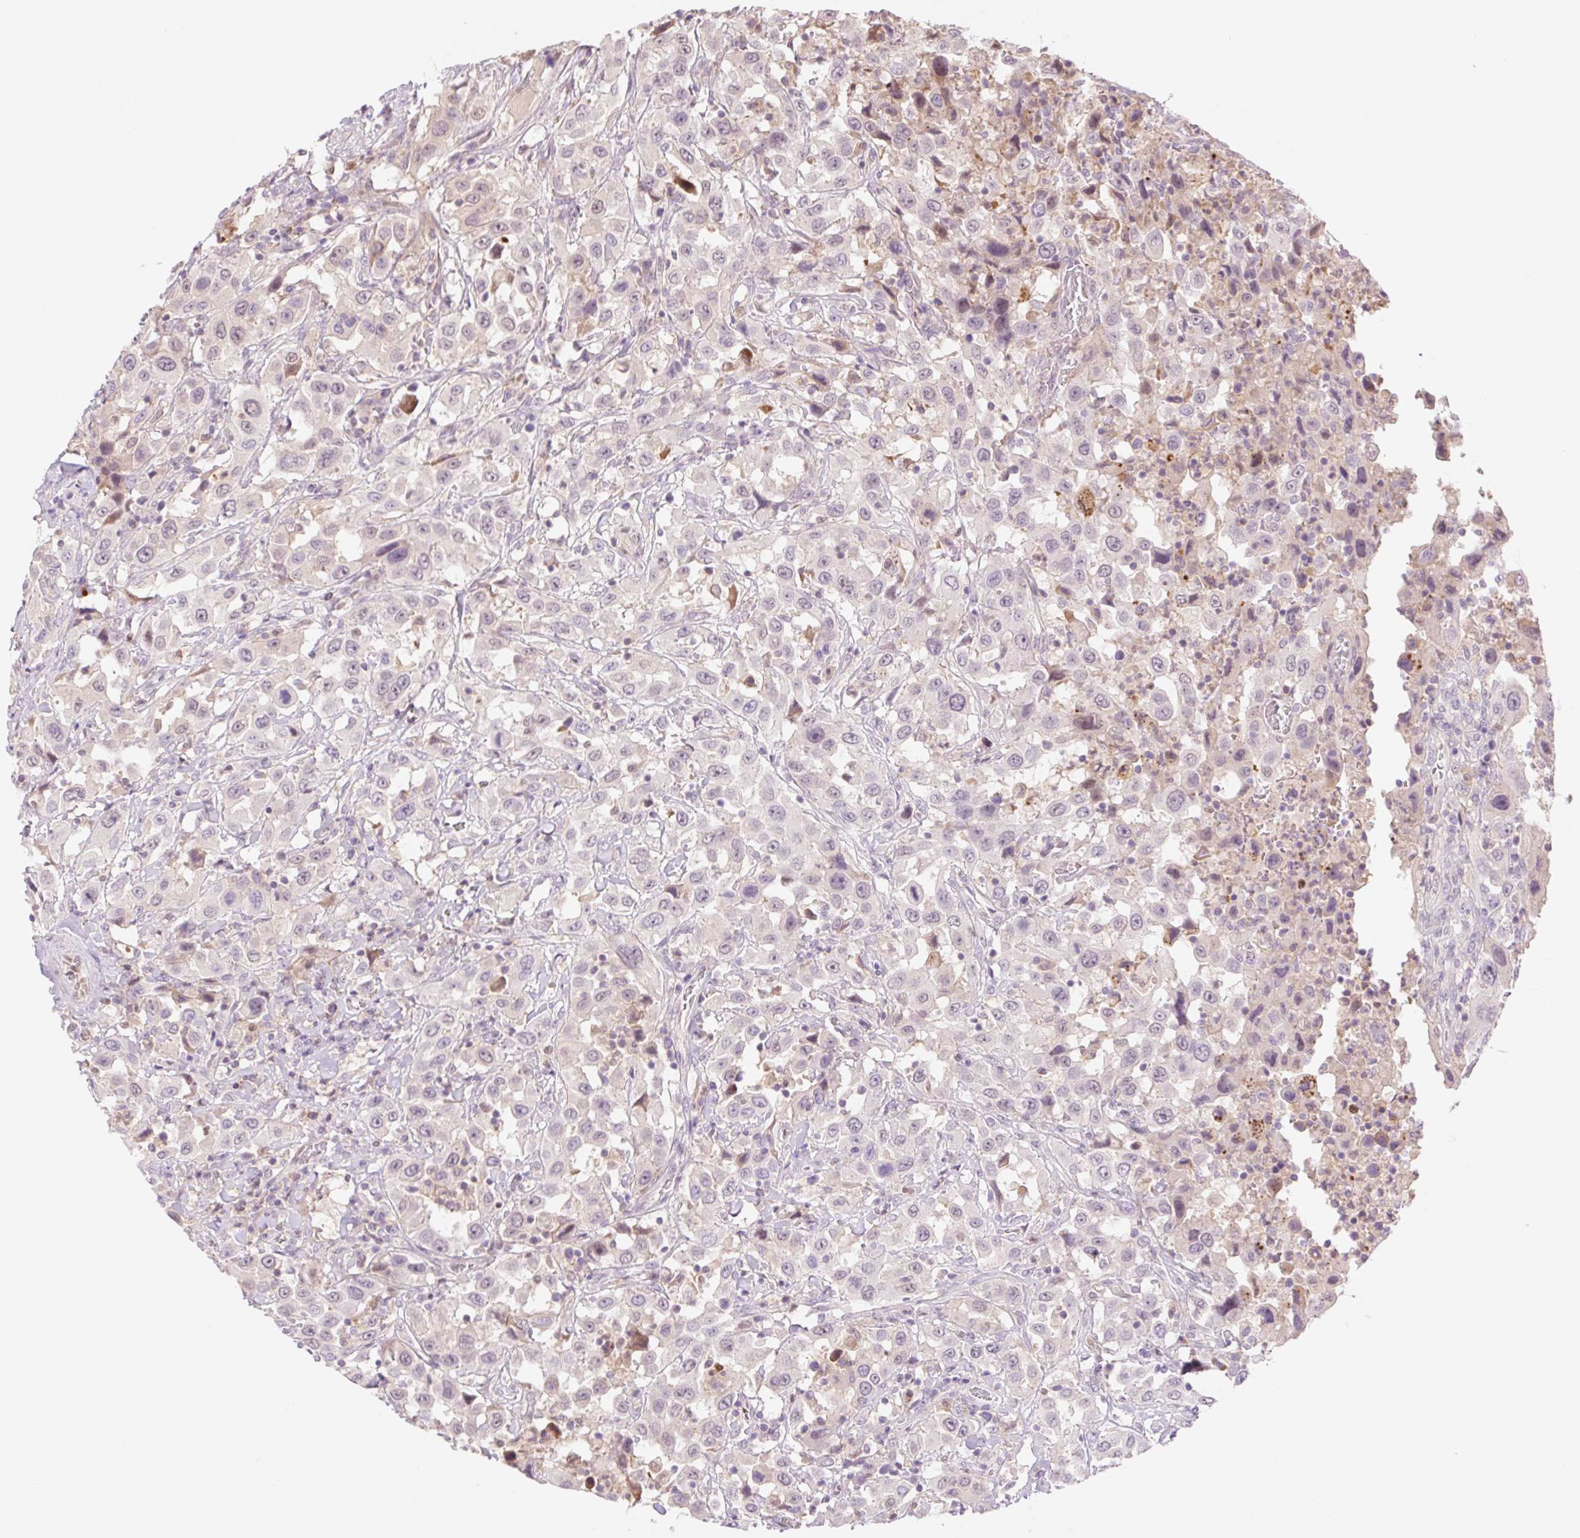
{"staining": {"intensity": "negative", "quantity": "none", "location": "none"}, "tissue": "urothelial cancer", "cell_type": "Tumor cells", "image_type": "cancer", "snomed": [{"axis": "morphology", "description": "Urothelial carcinoma, High grade"}, {"axis": "topography", "description": "Urinary bladder"}], "caption": "IHC photomicrograph of neoplastic tissue: human urothelial cancer stained with DAB (3,3'-diaminobenzidine) reveals no significant protein expression in tumor cells.", "gene": "HEBP1", "patient": {"sex": "male", "age": 61}}